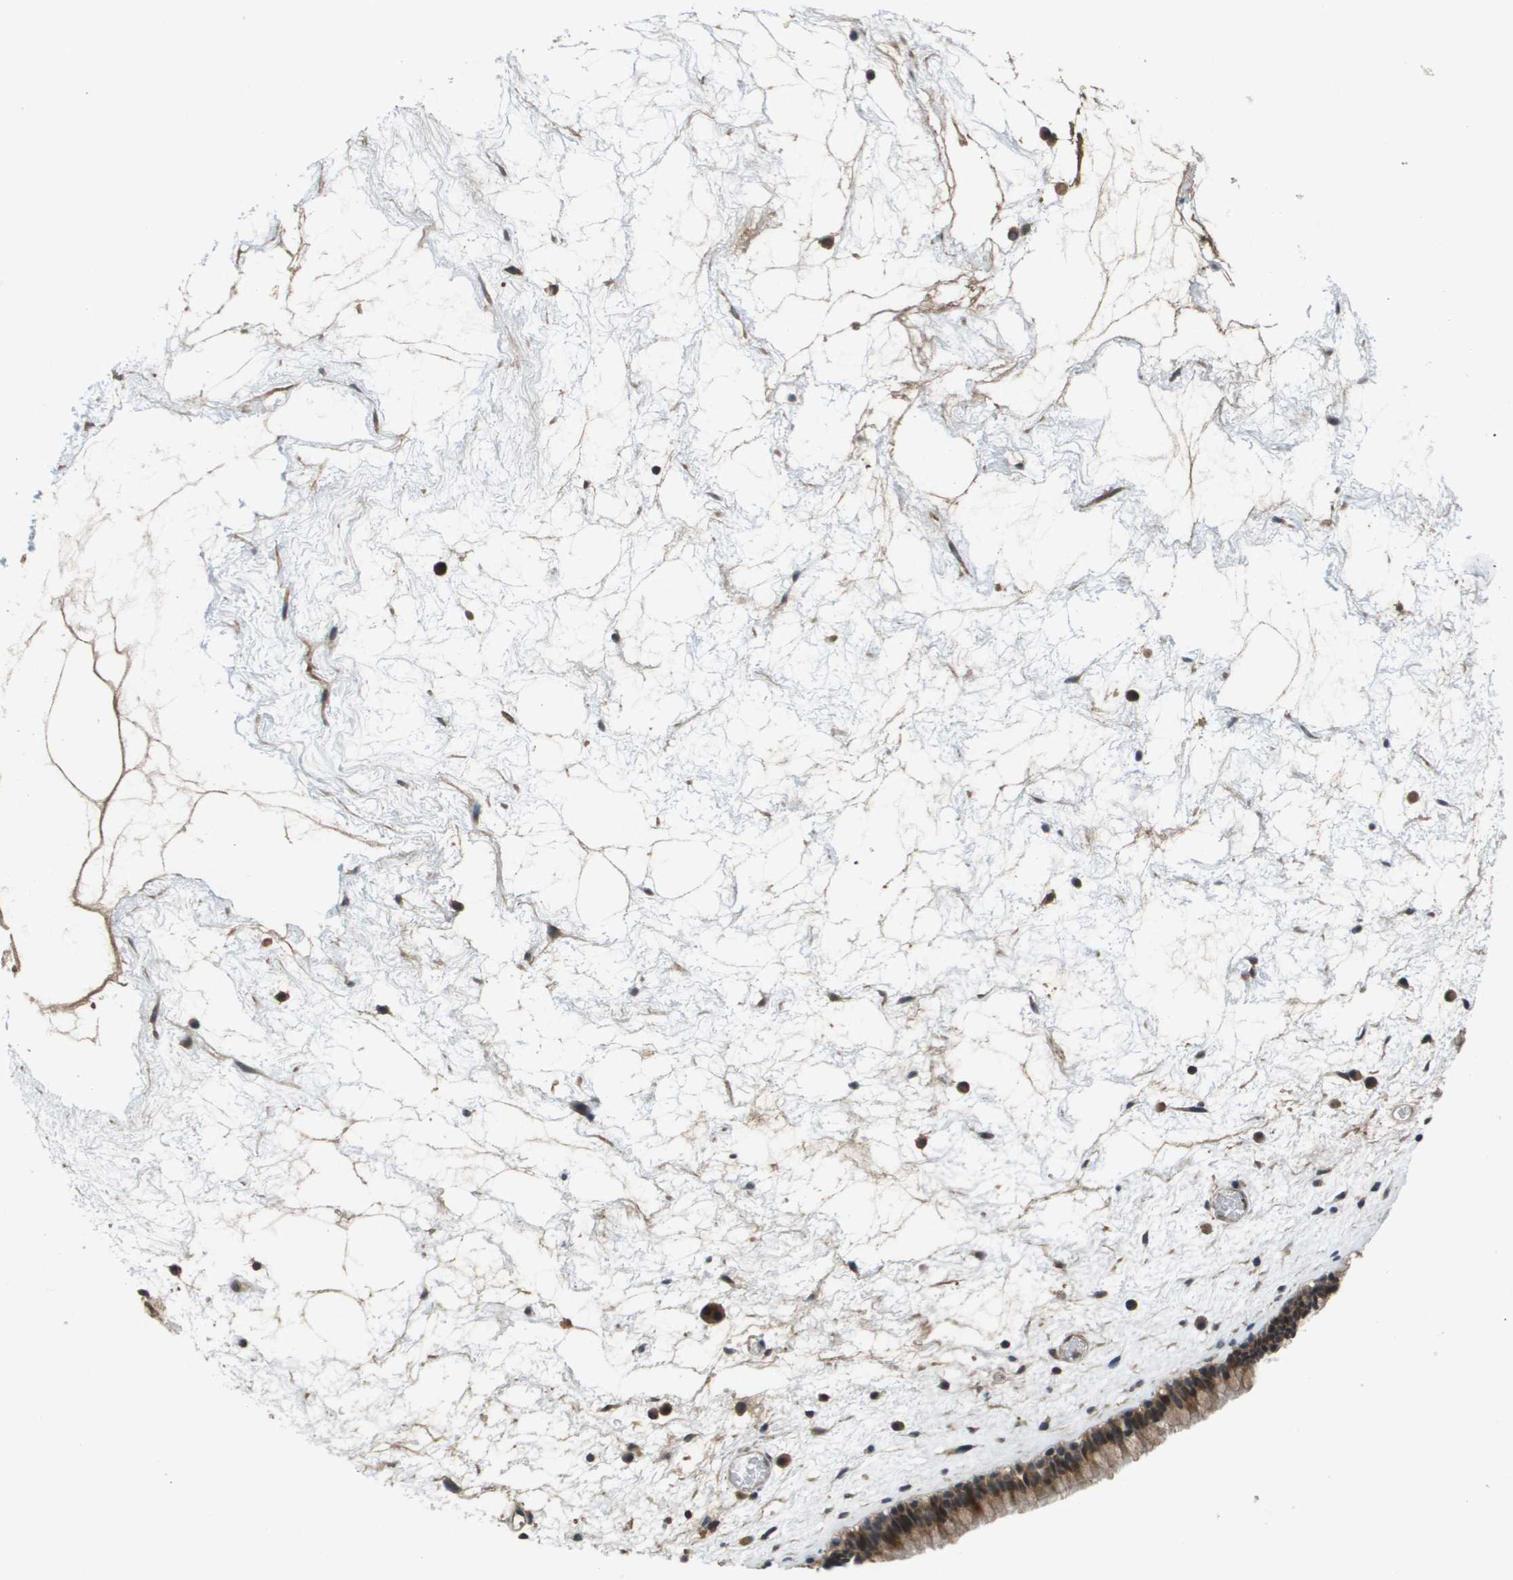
{"staining": {"intensity": "moderate", "quantity": ">75%", "location": "cytoplasmic/membranous,nuclear"}, "tissue": "nasopharynx", "cell_type": "Respiratory epithelial cells", "image_type": "normal", "snomed": [{"axis": "morphology", "description": "Normal tissue, NOS"}, {"axis": "morphology", "description": "Inflammation, NOS"}, {"axis": "topography", "description": "Nasopharynx"}], "caption": "Protein expression analysis of benign nasopharynx exhibits moderate cytoplasmic/membranous,nuclear expression in approximately >75% of respiratory epithelial cells.", "gene": "RBM38", "patient": {"sex": "male", "age": 48}}